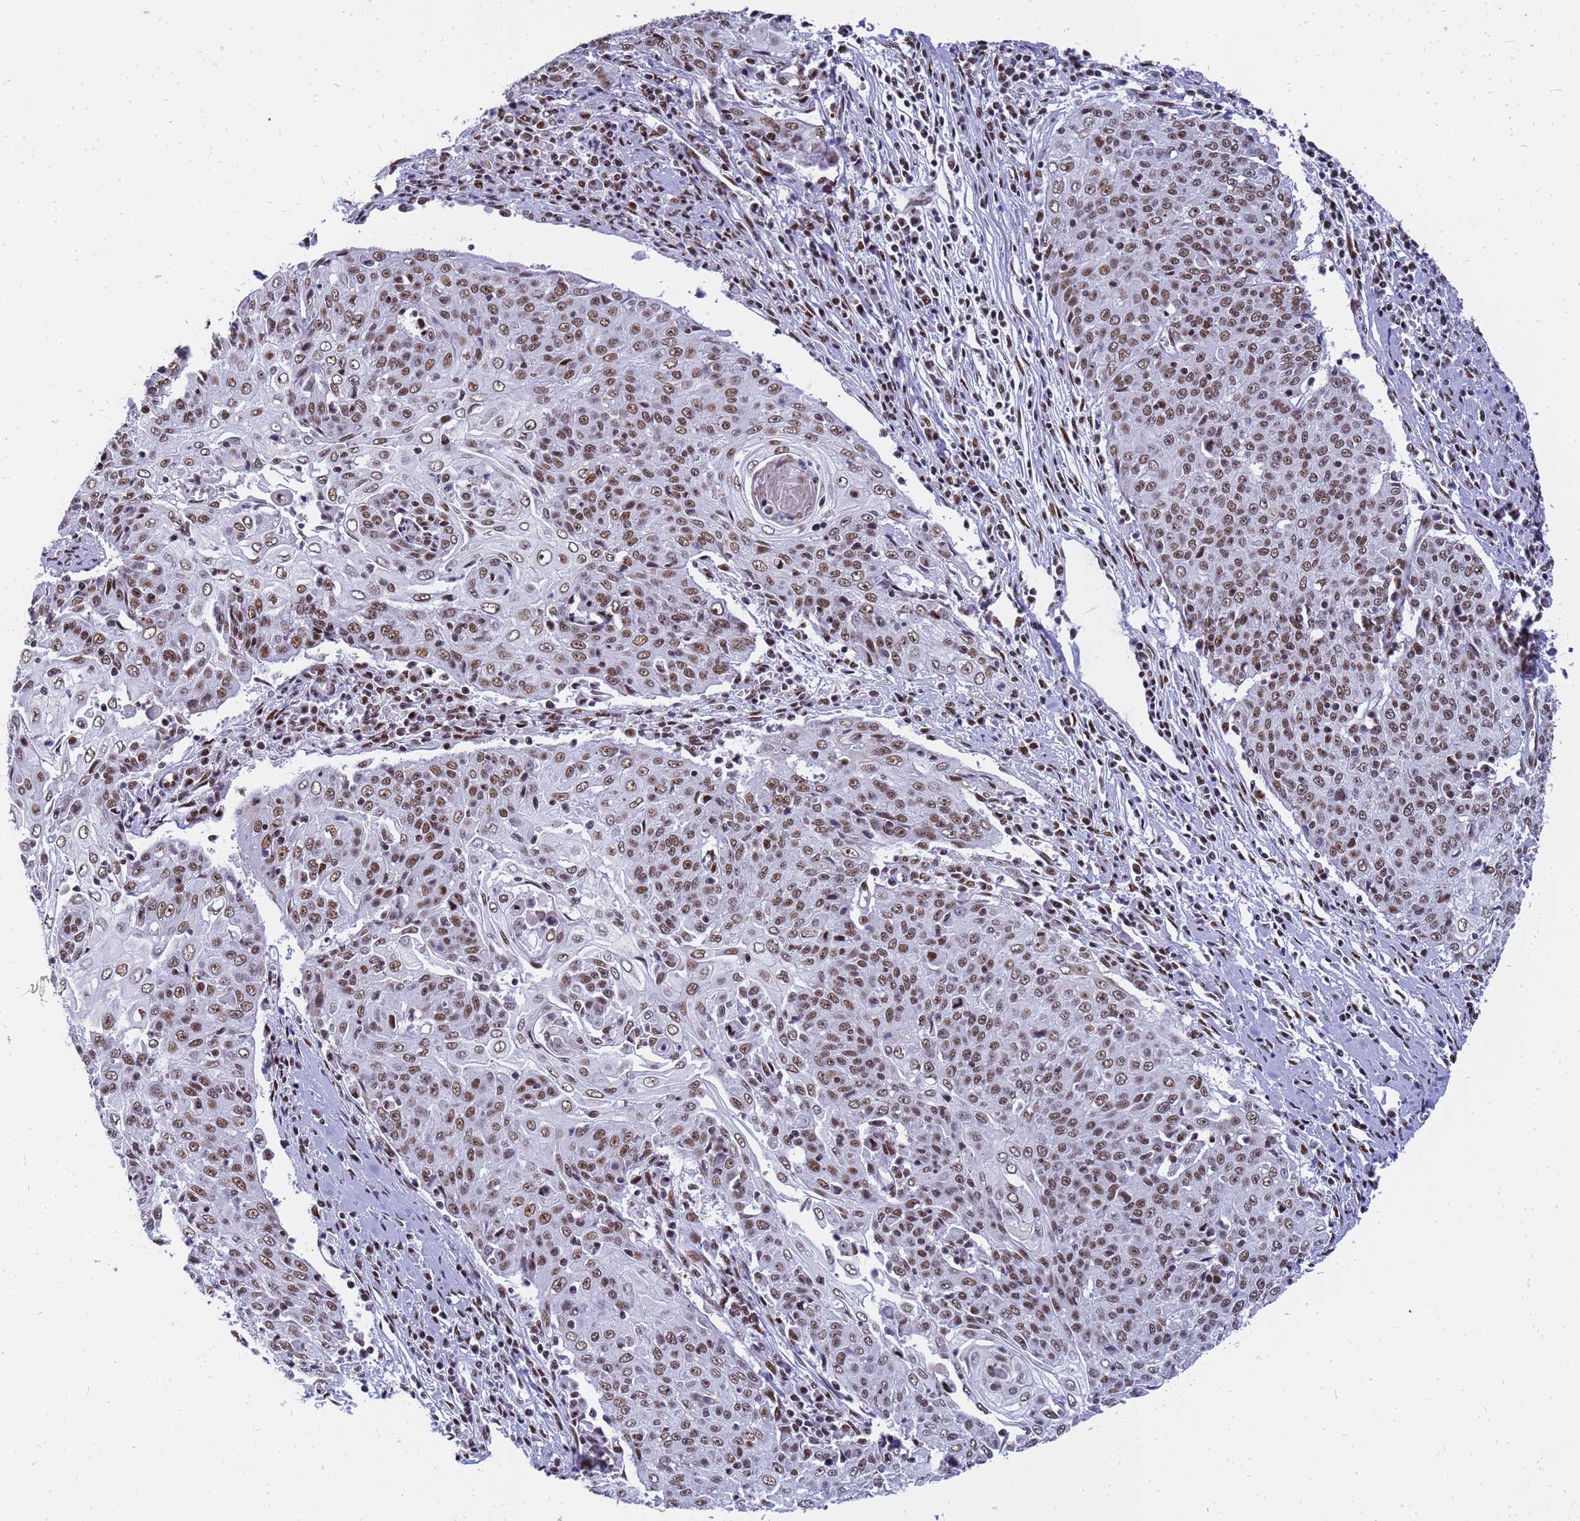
{"staining": {"intensity": "moderate", "quantity": ">75%", "location": "nuclear"}, "tissue": "cervical cancer", "cell_type": "Tumor cells", "image_type": "cancer", "snomed": [{"axis": "morphology", "description": "Squamous cell carcinoma, NOS"}, {"axis": "topography", "description": "Cervix"}], "caption": "IHC (DAB (3,3'-diaminobenzidine)) staining of human cervical cancer (squamous cell carcinoma) demonstrates moderate nuclear protein expression in approximately >75% of tumor cells.", "gene": "SART3", "patient": {"sex": "female", "age": 48}}